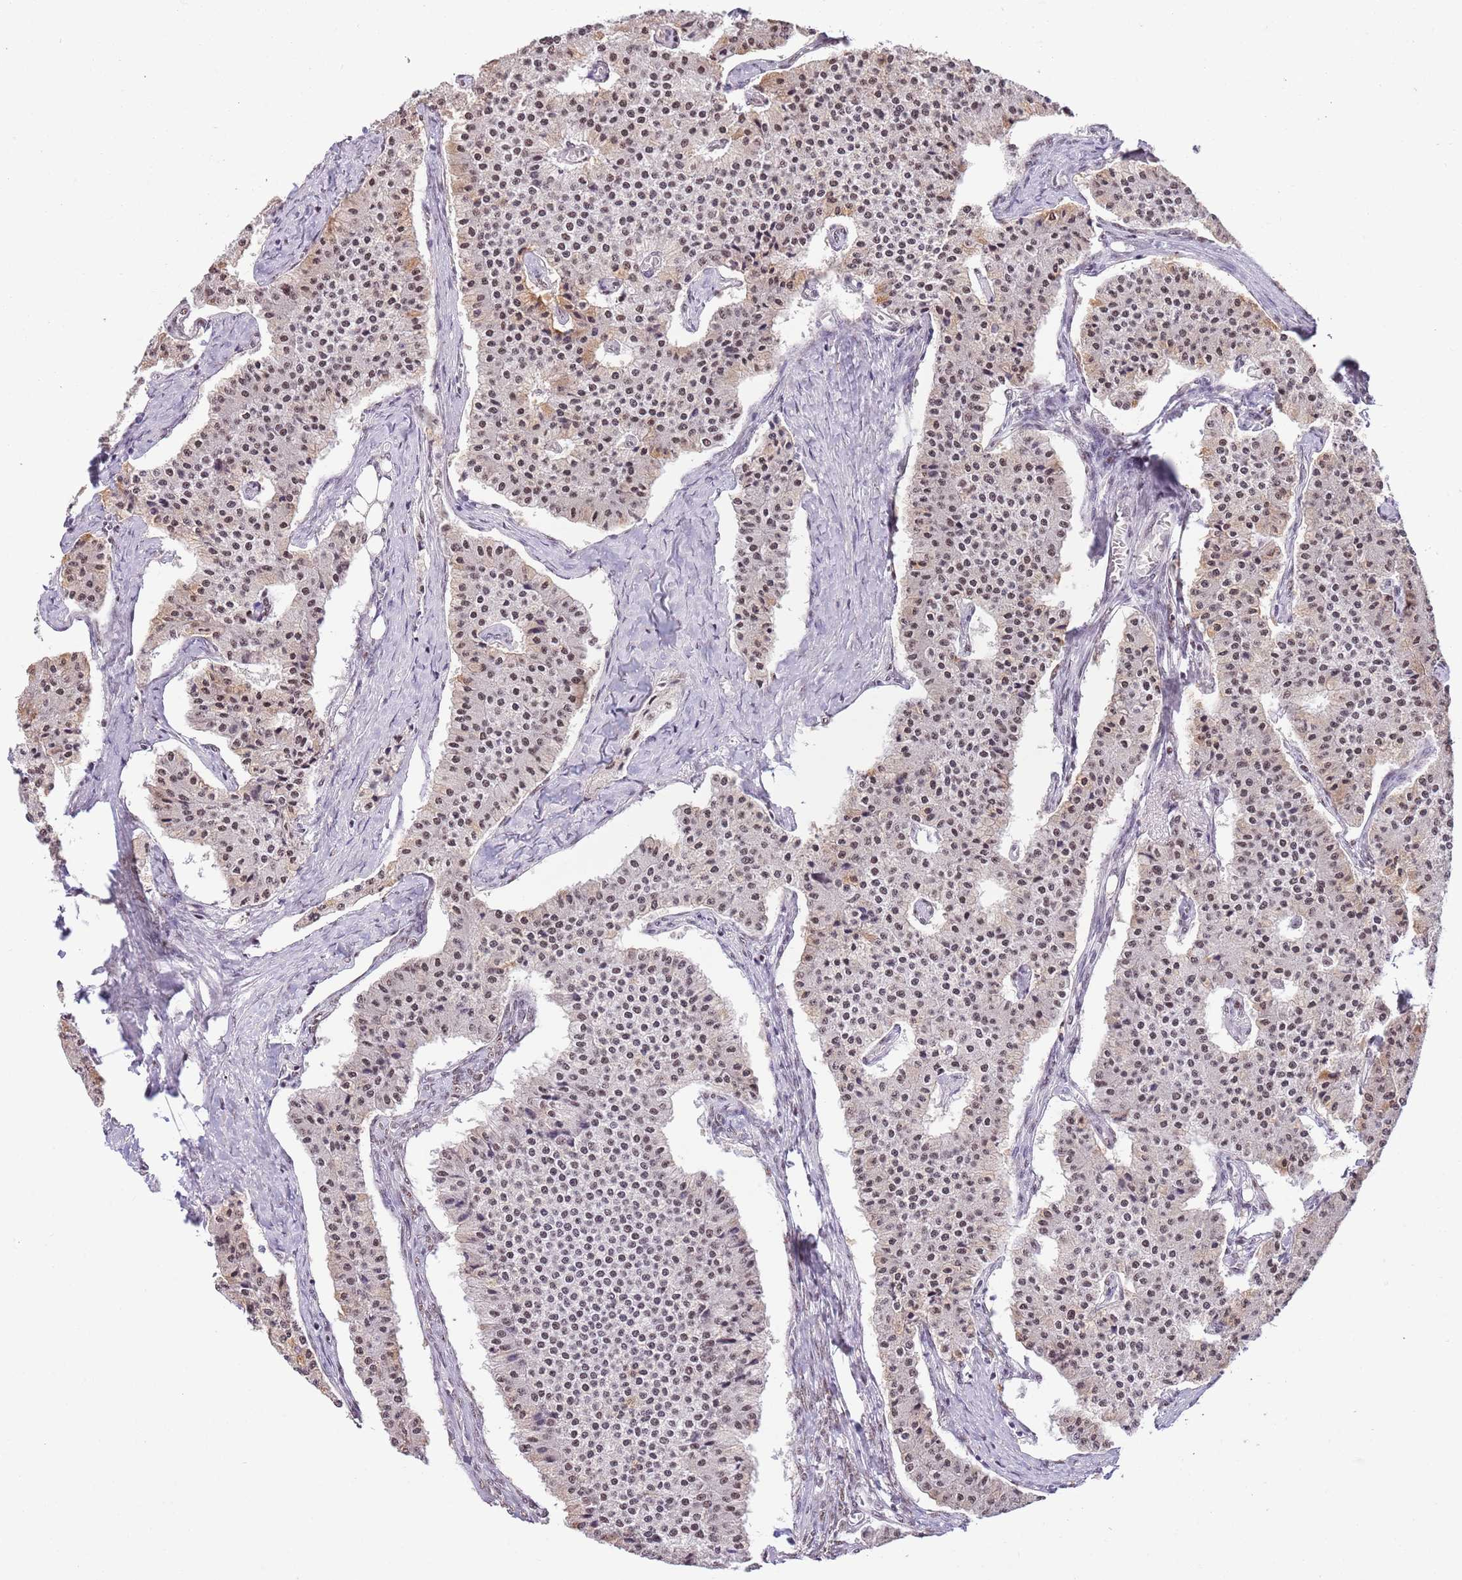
{"staining": {"intensity": "moderate", "quantity": ">75%", "location": "cytoplasmic/membranous,nuclear"}, "tissue": "carcinoid", "cell_type": "Tumor cells", "image_type": "cancer", "snomed": [{"axis": "morphology", "description": "Carcinoid, malignant, NOS"}, {"axis": "topography", "description": "Colon"}], "caption": "Protein expression analysis of human carcinoid (malignant) reveals moderate cytoplasmic/membranous and nuclear expression in about >75% of tumor cells.", "gene": "SF3A2", "patient": {"sex": "female", "age": 52}}